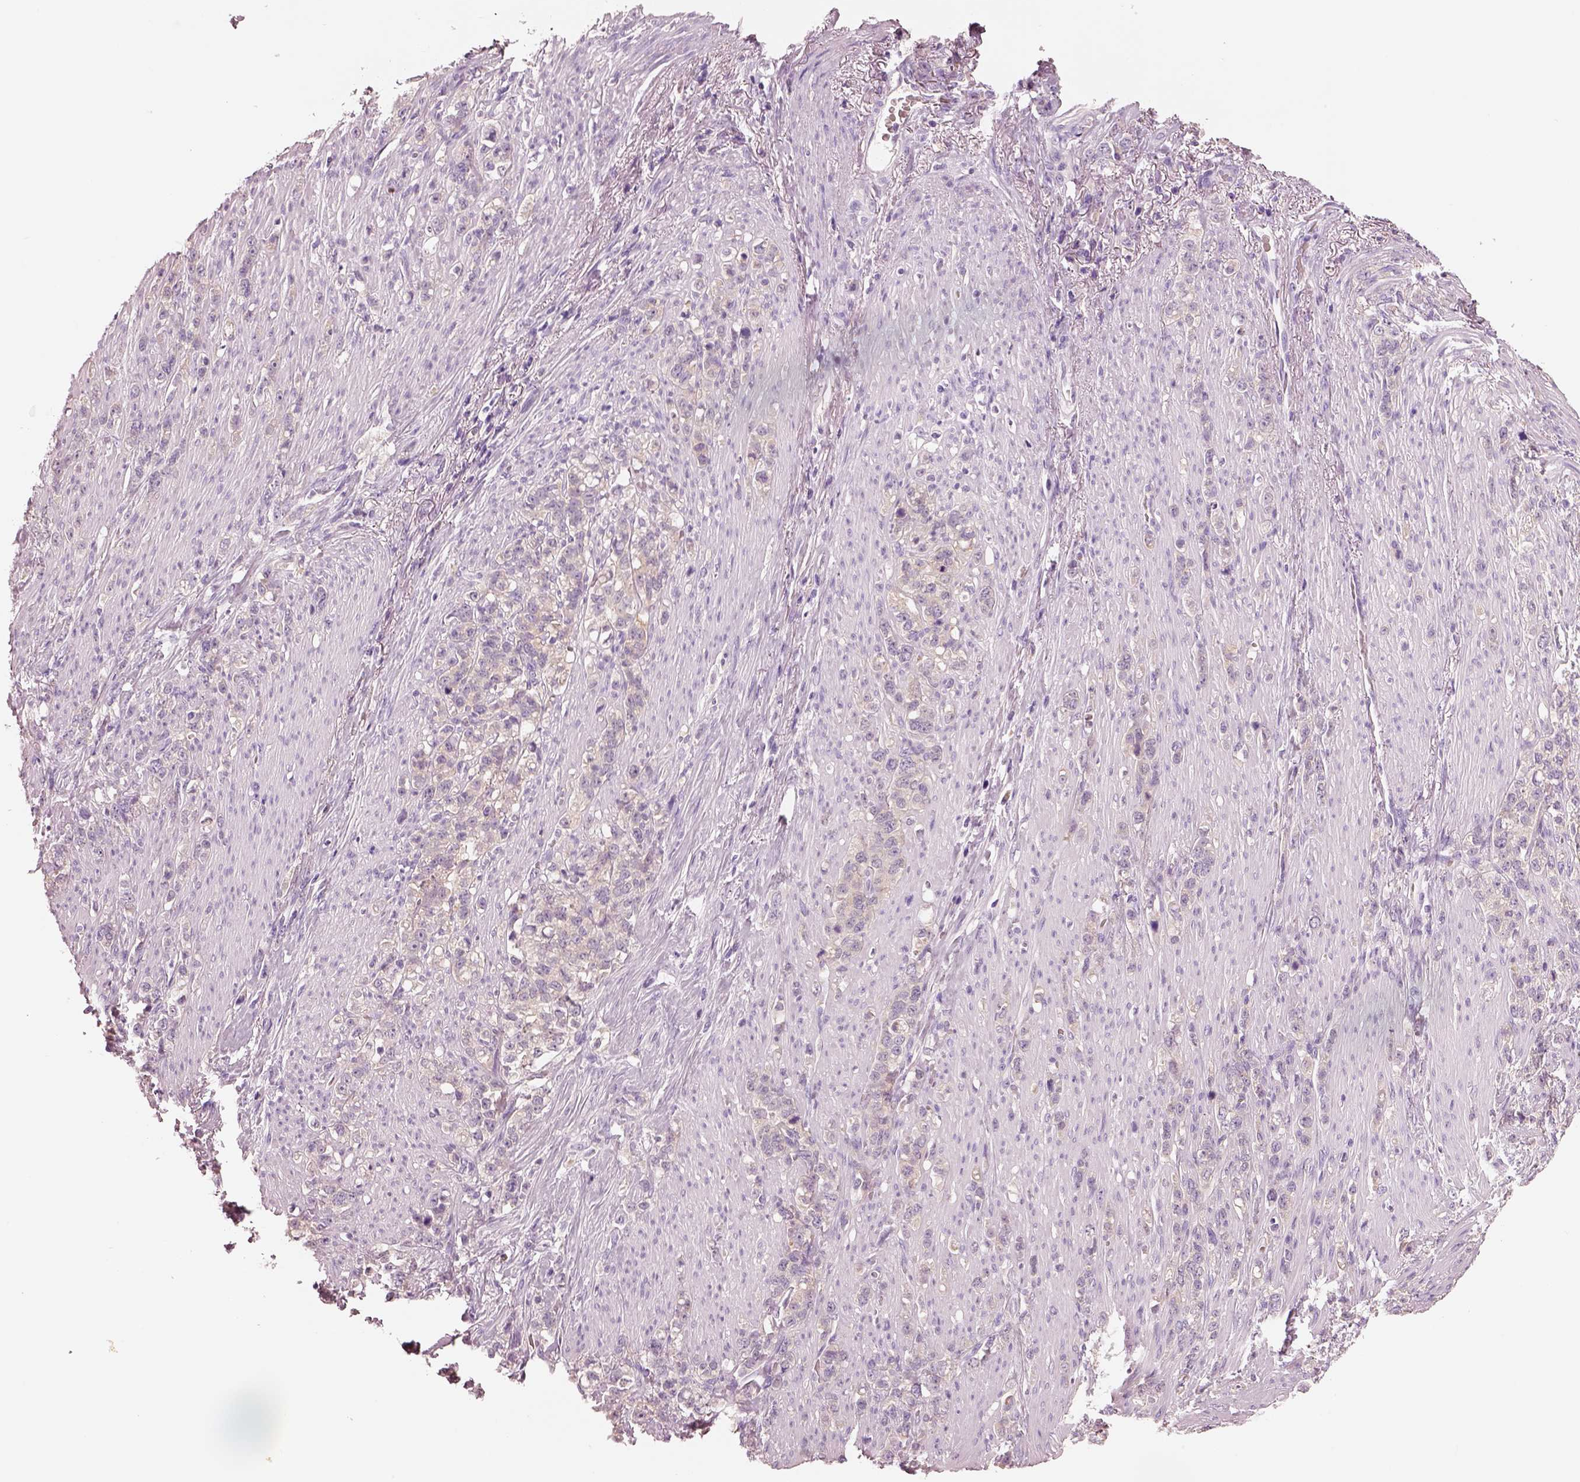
{"staining": {"intensity": "negative", "quantity": "none", "location": "none"}, "tissue": "stomach cancer", "cell_type": "Tumor cells", "image_type": "cancer", "snomed": [{"axis": "morphology", "description": "Adenocarcinoma, NOS"}, {"axis": "topography", "description": "Stomach, lower"}], "caption": "DAB immunohistochemical staining of human stomach cancer (adenocarcinoma) reveals no significant staining in tumor cells. Nuclei are stained in blue.", "gene": "ELSPBP1", "patient": {"sex": "male", "age": 88}}